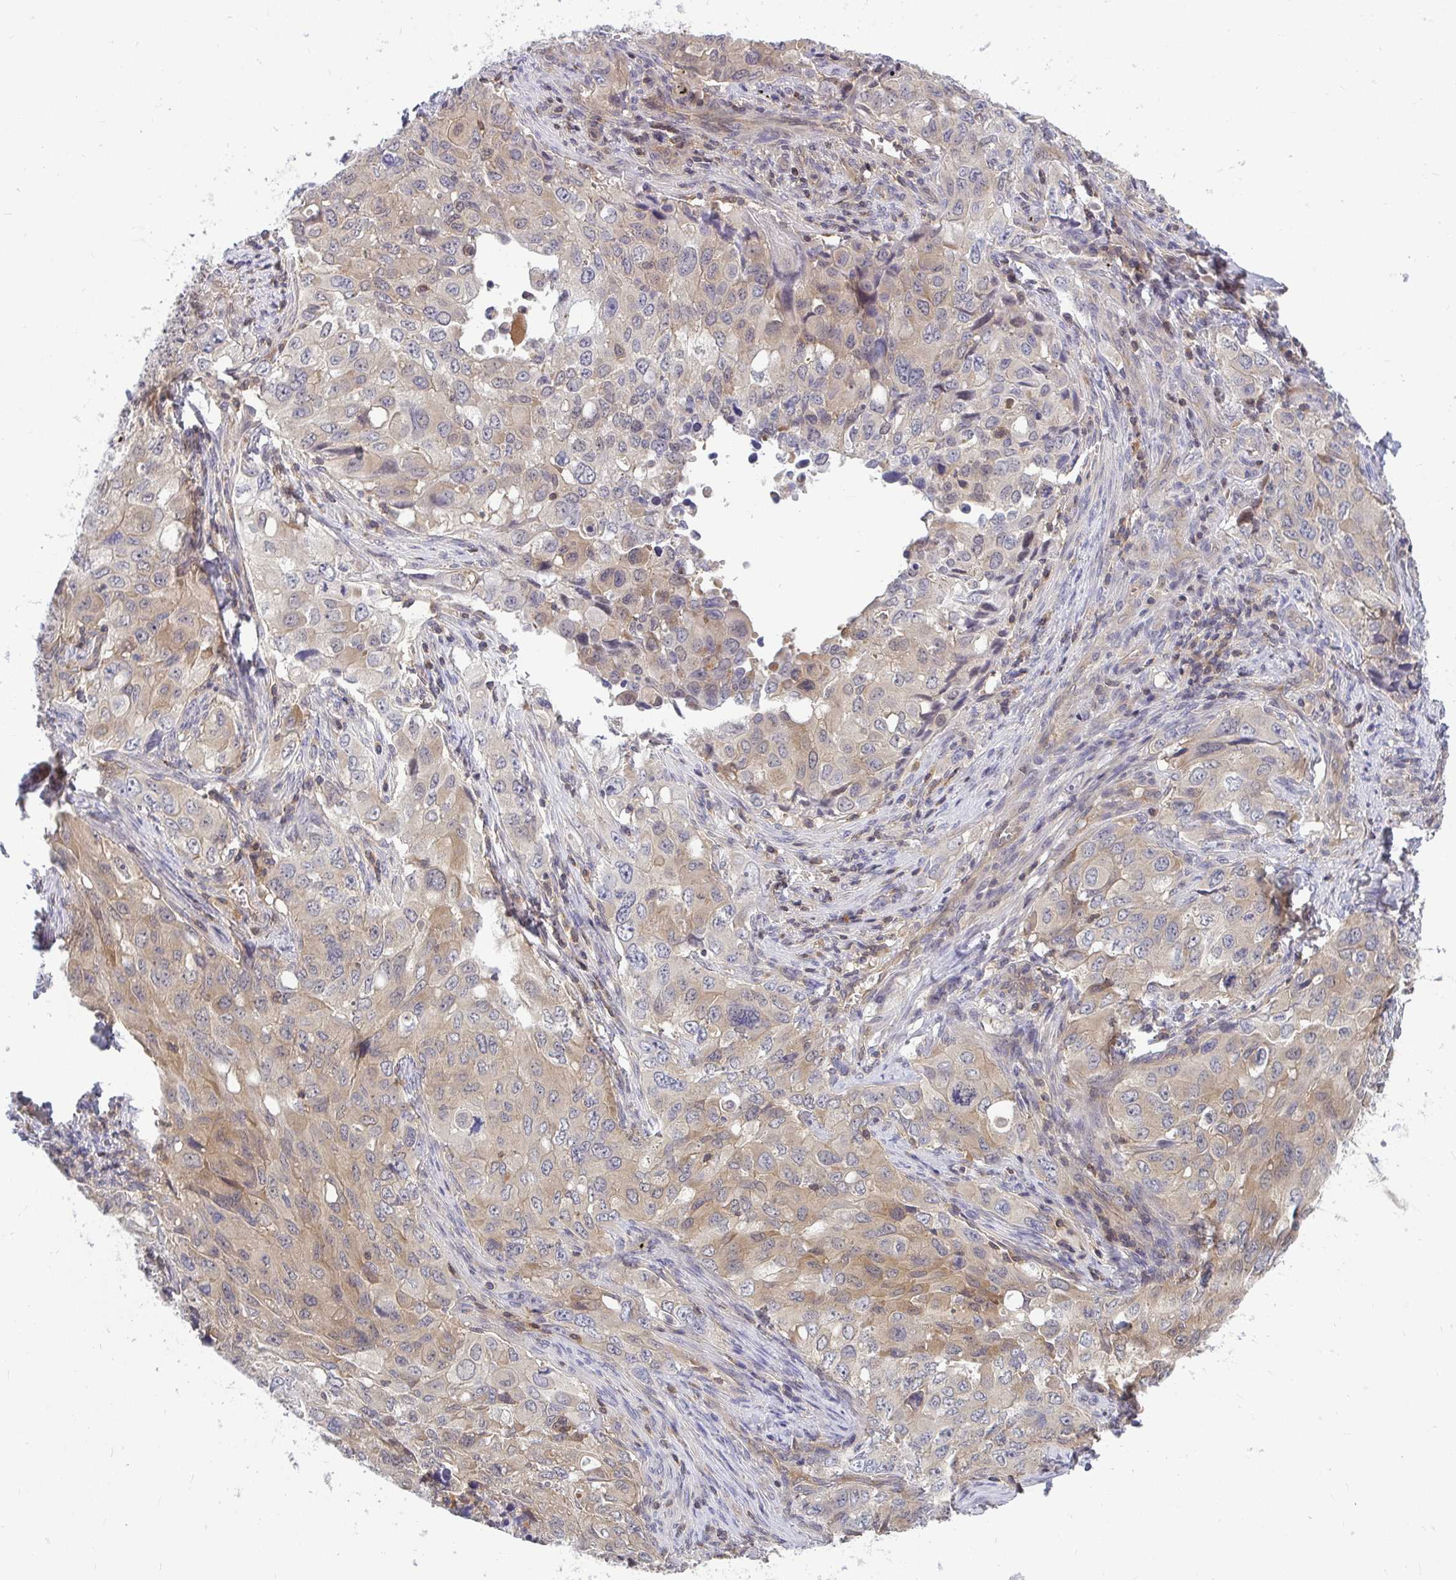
{"staining": {"intensity": "weak", "quantity": ">75%", "location": "cytoplasmic/membranous"}, "tissue": "lung cancer", "cell_type": "Tumor cells", "image_type": "cancer", "snomed": [{"axis": "morphology", "description": "Adenocarcinoma, NOS"}, {"axis": "morphology", "description": "Adenocarcinoma, metastatic, NOS"}, {"axis": "topography", "description": "Lymph node"}, {"axis": "topography", "description": "Lung"}], "caption": "Human lung adenocarcinoma stained for a protein (brown) displays weak cytoplasmic/membranous positive expression in about >75% of tumor cells.", "gene": "HDHD2", "patient": {"sex": "female", "age": 42}}